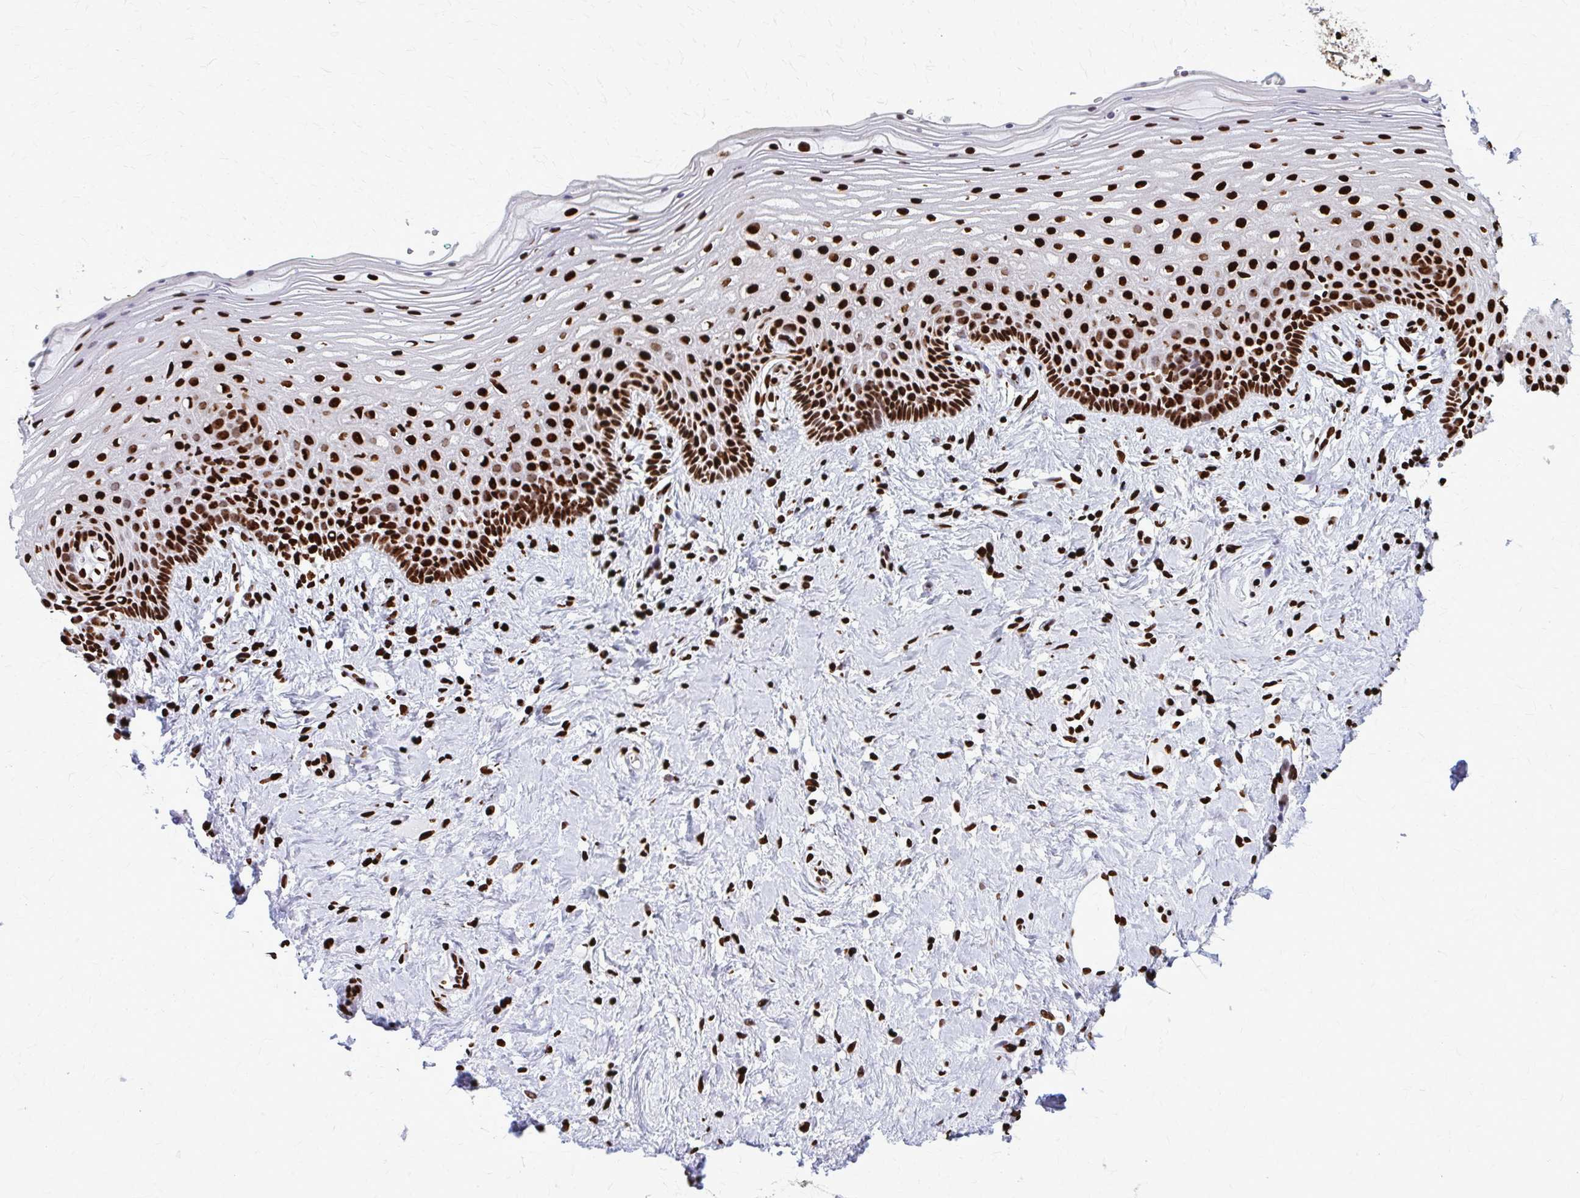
{"staining": {"intensity": "strong", "quantity": ">75%", "location": "nuclear"}, "tissue": "vagina", "cell_type": "Squamous epithelial cells", "image_type": "normal", "snomed": [{"axis": "morphology", "description": "Normal tissue, NOS"}, {"axis": "topography", "description": "Vagina"}], "caption": "Immunohistochemistry image of unremarkable vagina: human vagina stained using immunohistochemistry displays high levels of strong protein expression localized specifically in the nuclear of squamous epithelial cells, appearing as a nuclear brown color.", "gene": "SFPQ", "patient": {"sex": "female", "age": 42}}